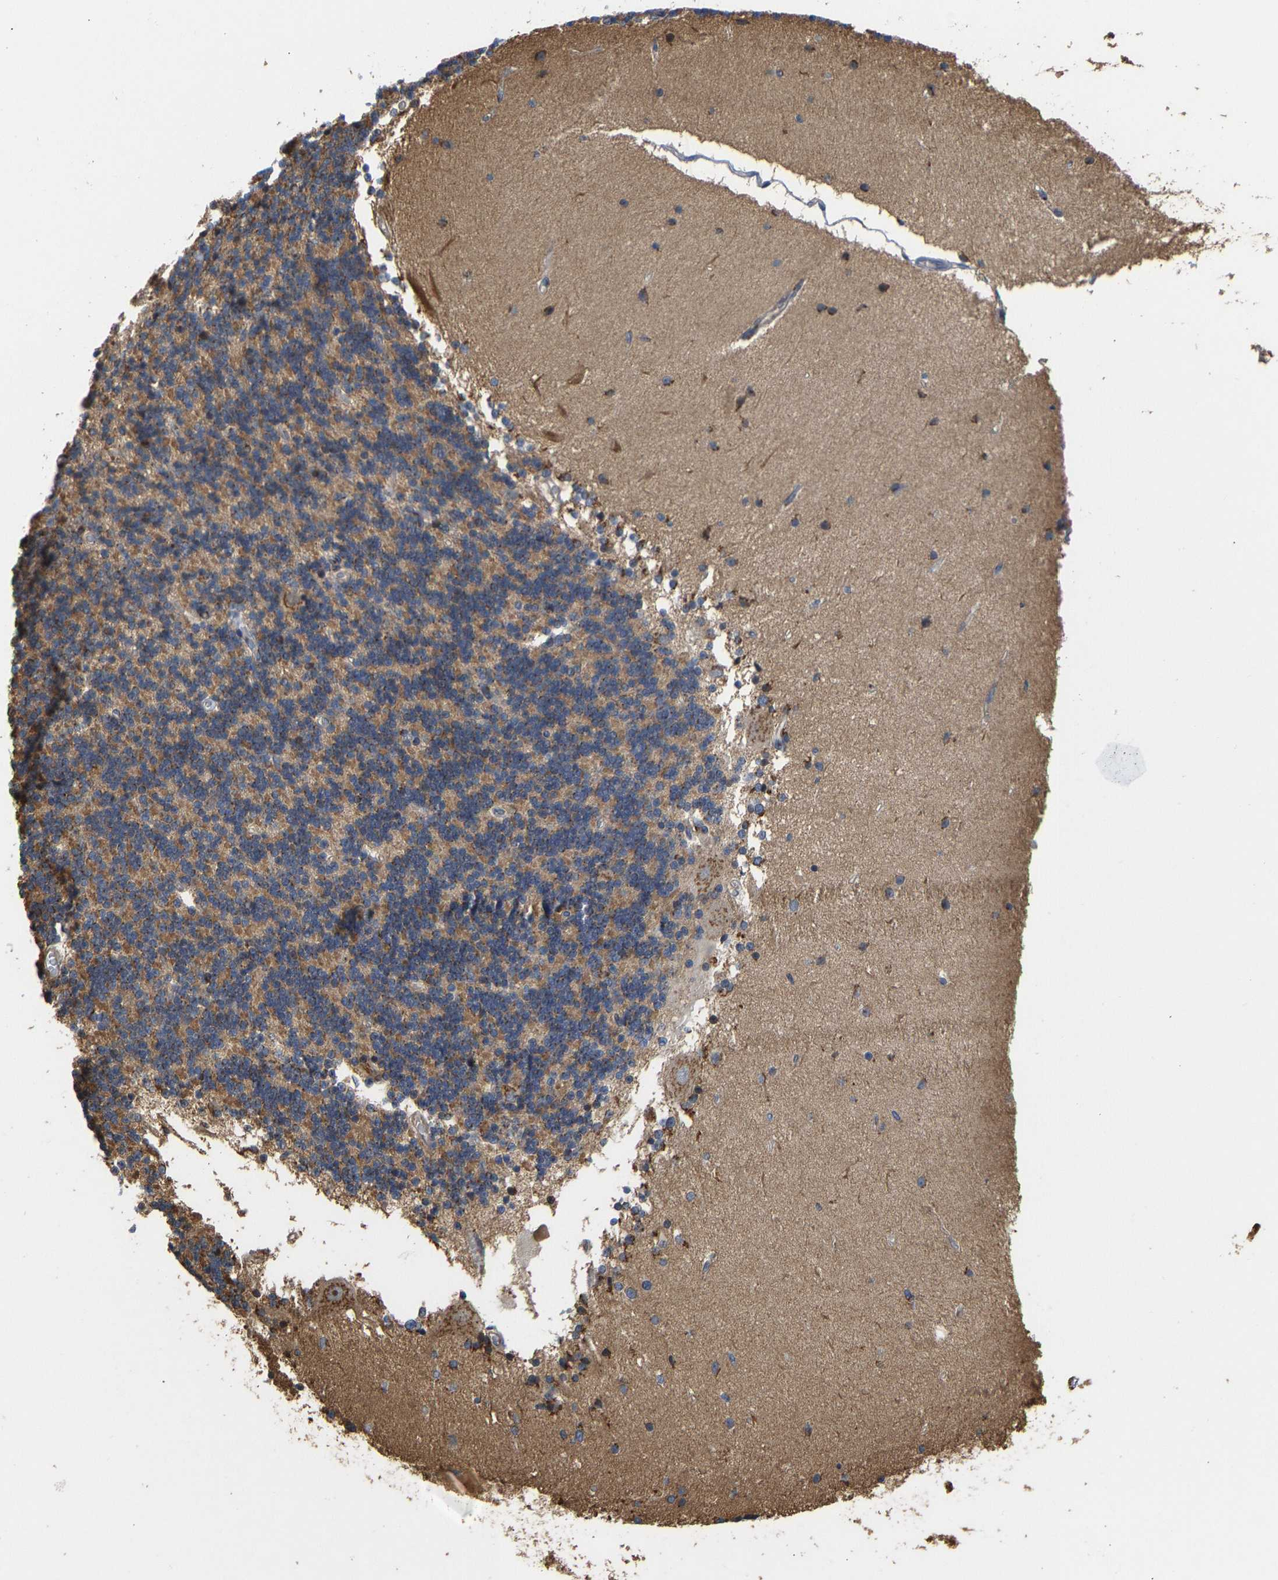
{"staining": {"intensity": "moderate", "quantity": ">75%", "location": "cytoplasmic/membranous"}, "tissue": "cerebellum", "cell_type": "Cells in granular layer", "image_type": "normal", "snomed": [{"axis": "morphology", "description": "Normal tissue, NOS"}, {"axis": "topography", "description": "Cerebellum"}], "caption": "About >75% of cells in granular layer in unremarkable cerebellum demonstrate moderate cytoplasmic/membranous protein expression as visualized by brown immunohistochemical staining.", "gene": "YIPF4", "patient": {"sex": "female", "age": 54}}